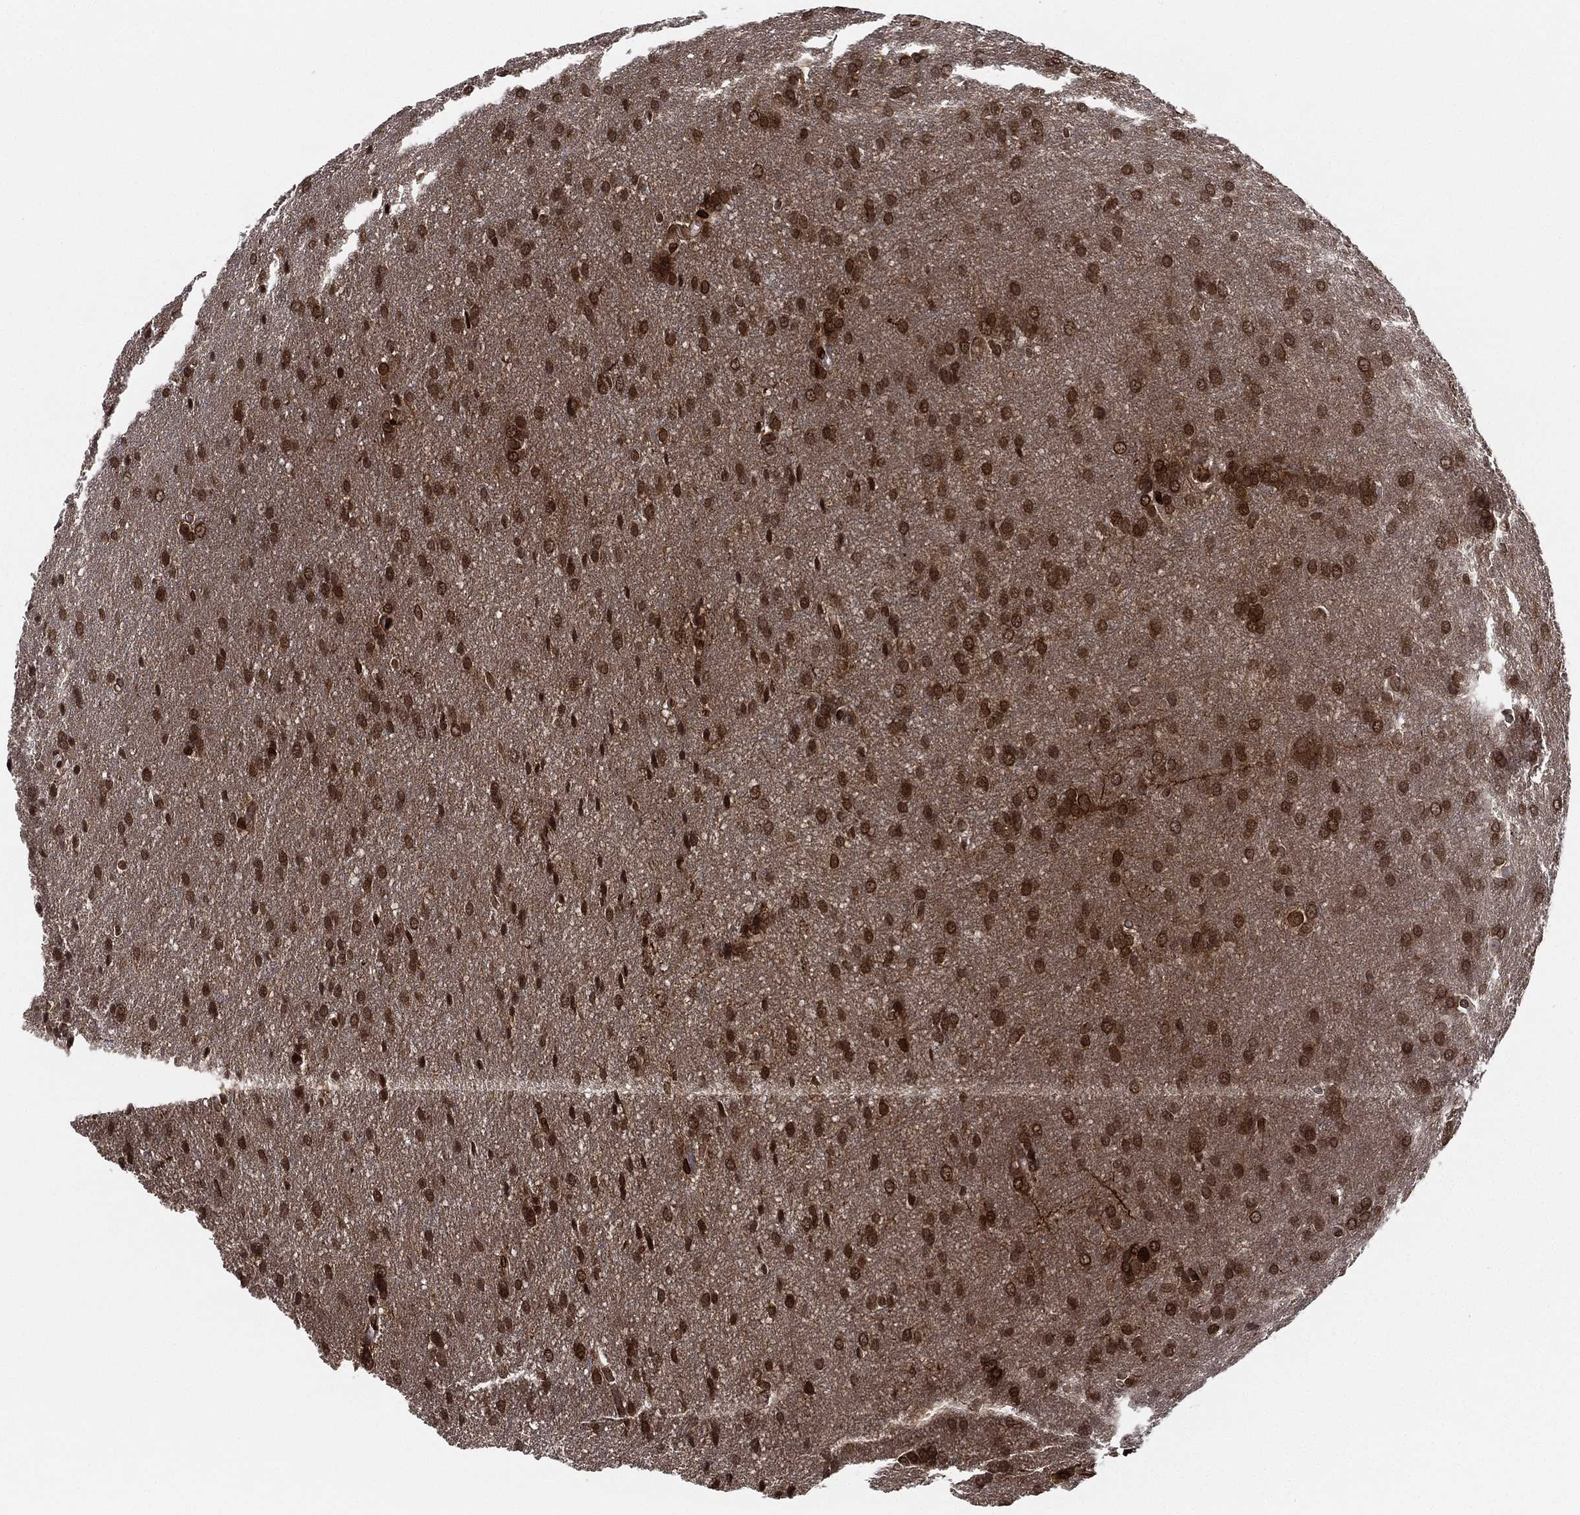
{"staining": {"intensity": "strong", "quantity": ">75%", "location": "nuclear"}, "tissue": "glioma", "cell_type": "Tumor cells", "image_type": "cancer", "snomed": [{"axis": "morphology", "description": "Glioma, malignant, Low grade"}, {"axis": "topography", "description": "Brain"}], "caption": "The histopathology image displays immunohistochemical staining of malignant glioma (low-grade). There is strong nuclear staining is seen in about >75% of tumor cells.", "gene": "LMNB1", "patient": {"sex": "female", "age": 32}}